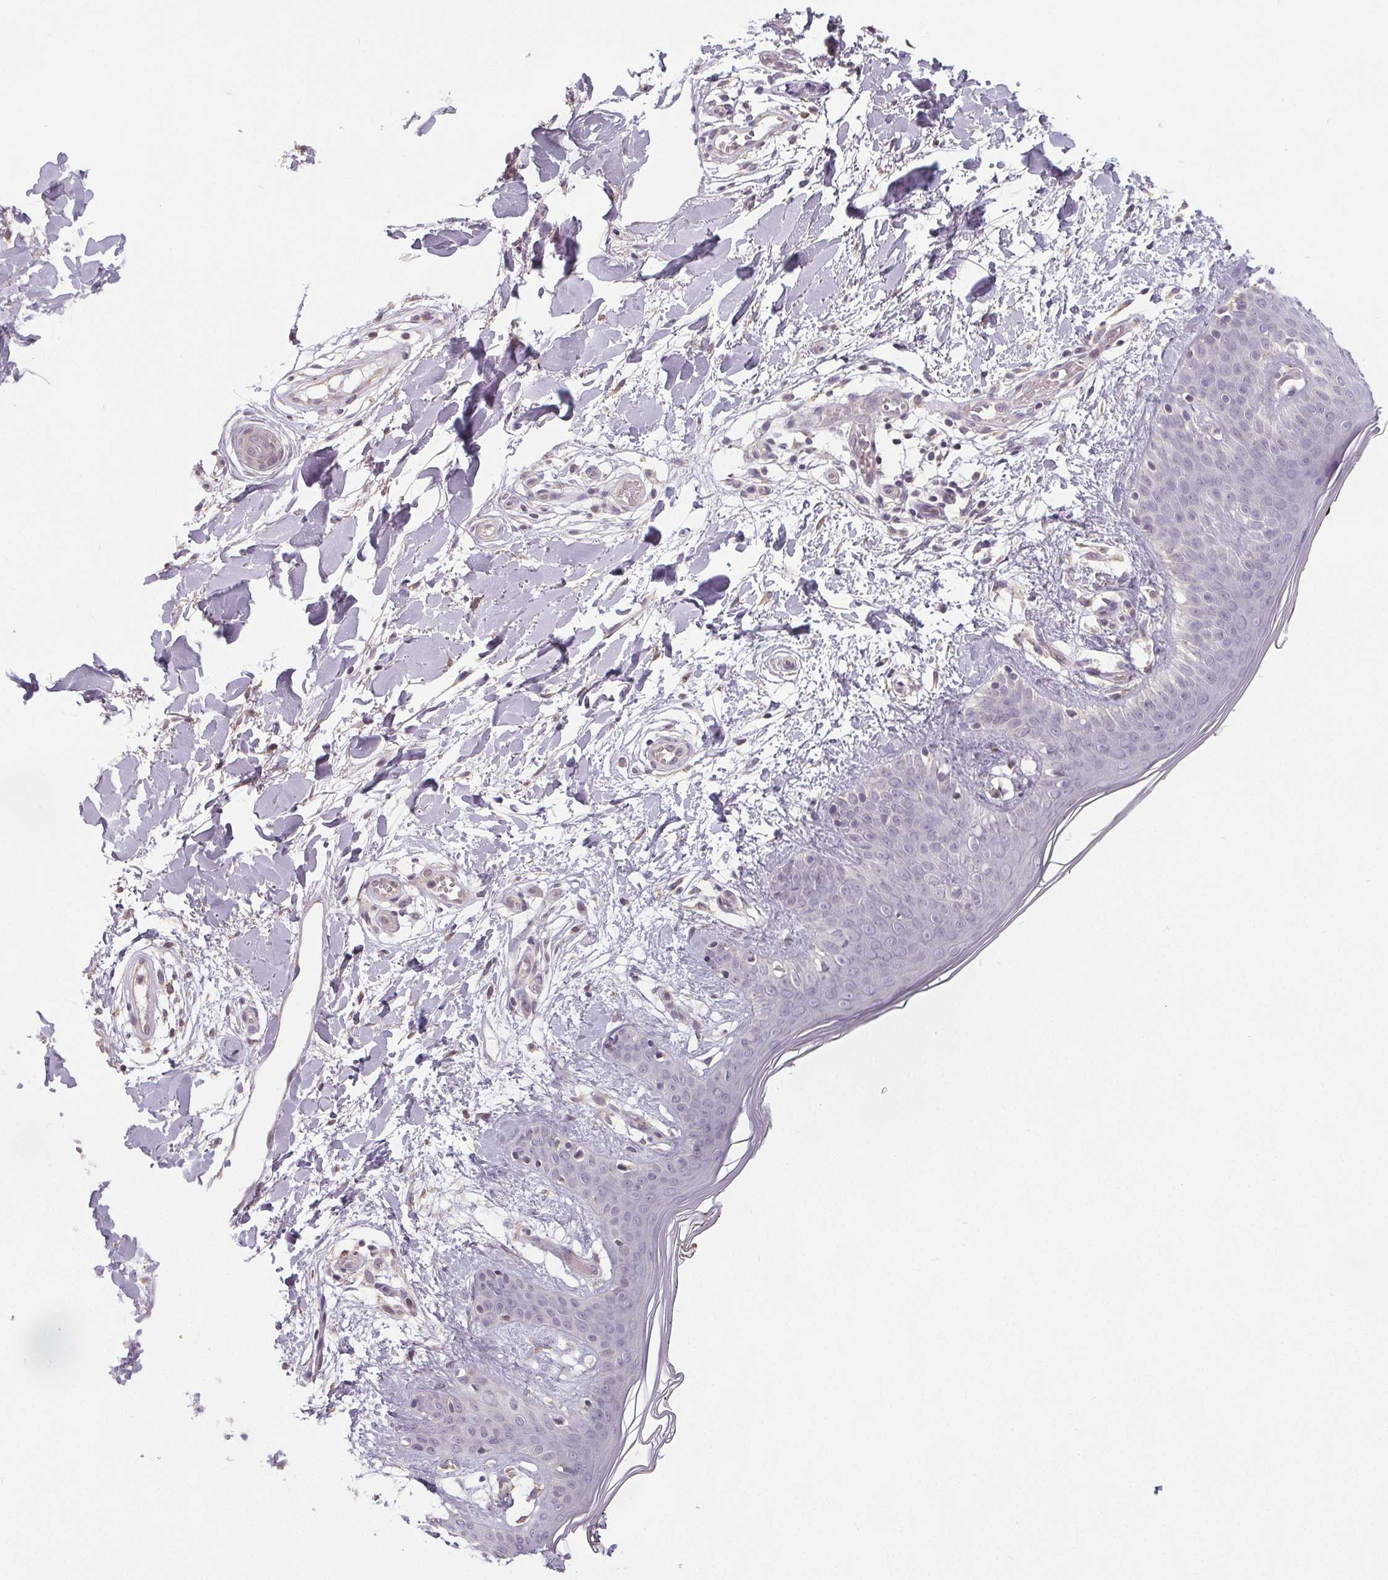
{"staining": {"intensity": "negative", "quantity": "none", "location": "none"}, "tissue": "skin", "cell_type": "Fibroblasts", "image_type": "normal", "snomed": [{"axis": "morphology", "description": "Normal tissue, NOS"}, {"axis": "topography", "description": "Skin"}], "caption": "Fibroblasts show no significant protein staining in unremarkable skin. (Stains: DAB (3,3'-diaminobenzidine) immunohistochemistry with hematoxylin counter stain, Microscopy: brightfield microscopy at high magnification).", "gene": "SLC26A2", "patient": {"sex": "female", "age": 34}}